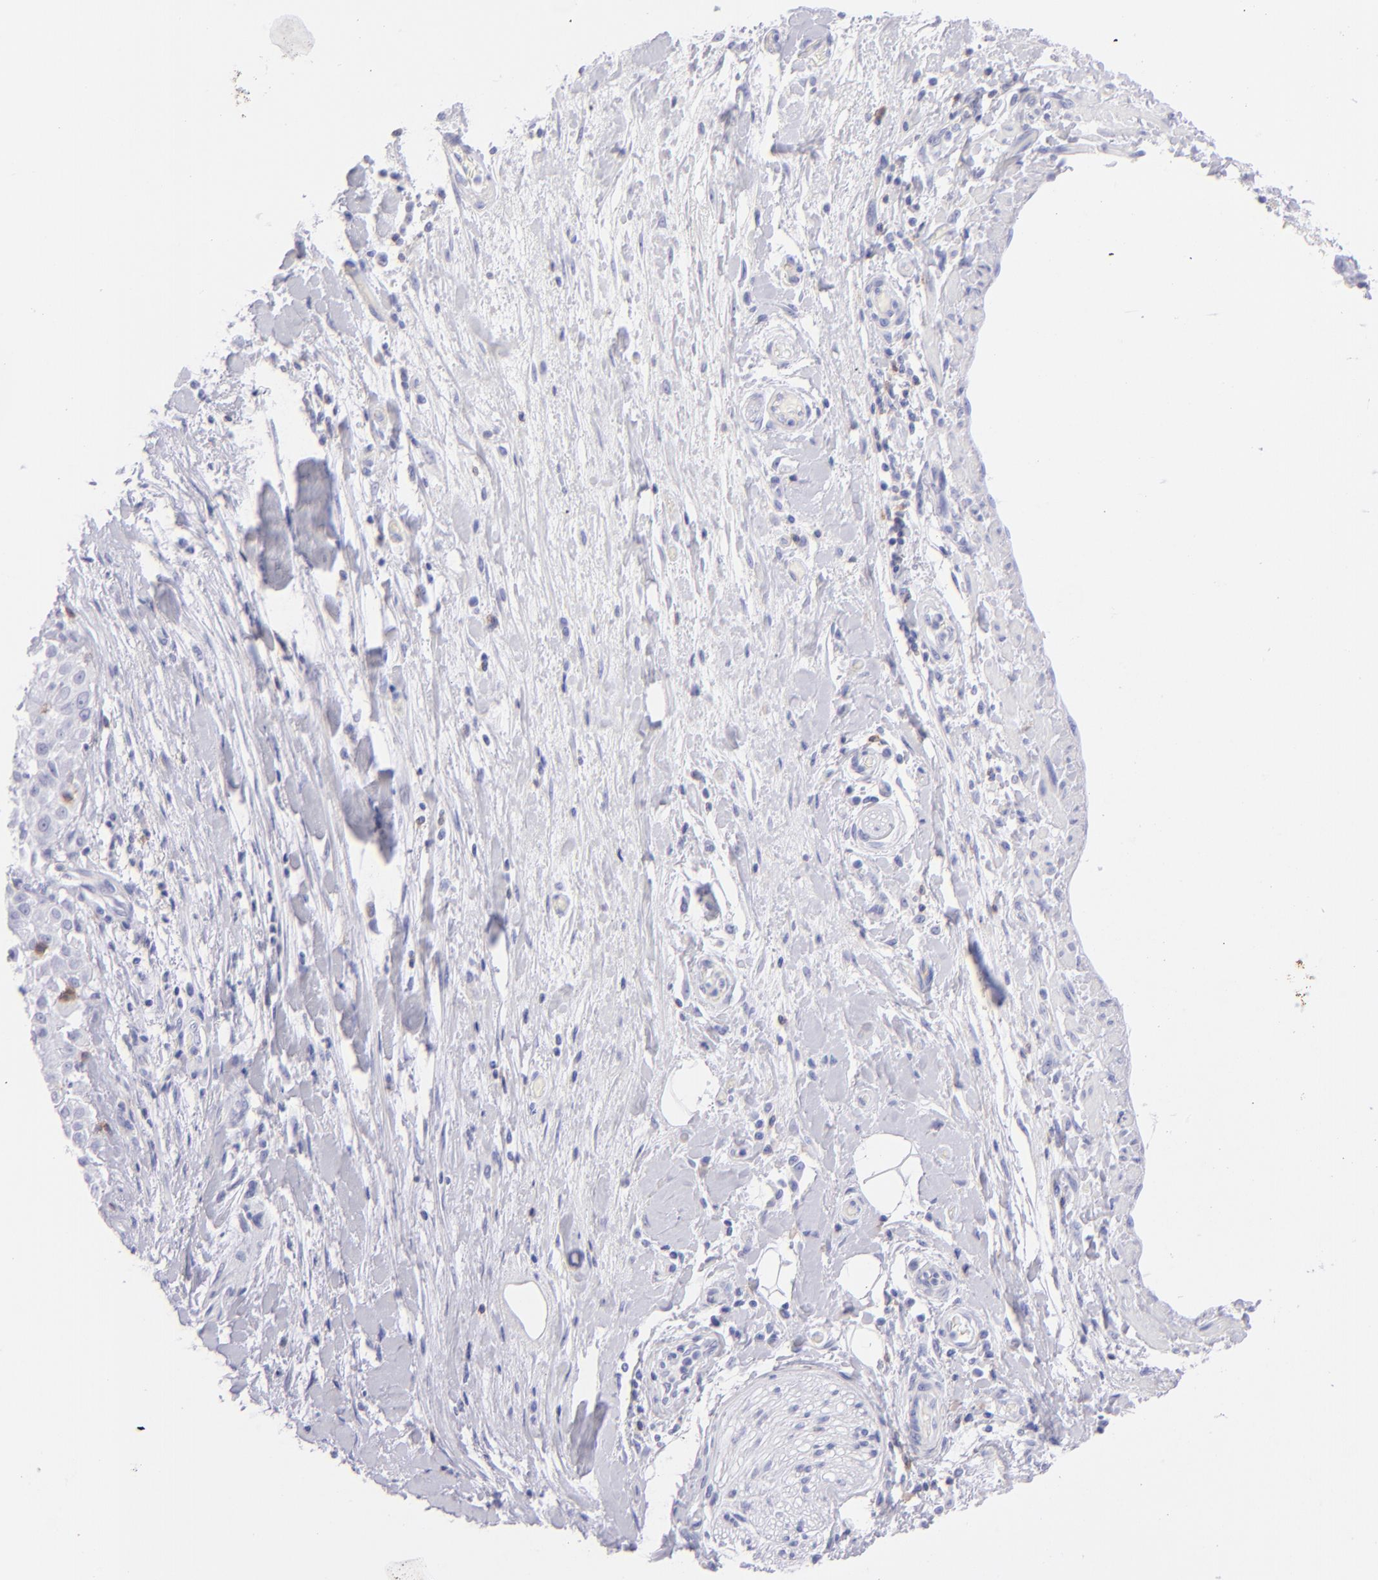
{"staining": {"intensity": "negative", "quantity": "none", "location": "none"}, "tissue": "pancreatic cancer", "cell_type": "Tumor cells", "image_type": "cancer", "snomed": [{"axis": "morphology", "description": "Adenocarcinoma, NOS"}, {"axis": "topography", "description": "Pancreas"}], "caption": "Tumor cells show no significant protein staining in pancreatic cancer (adenocarcinoma).", "gene": "CD69", "patient": {"sex": "female", "age": 52}}